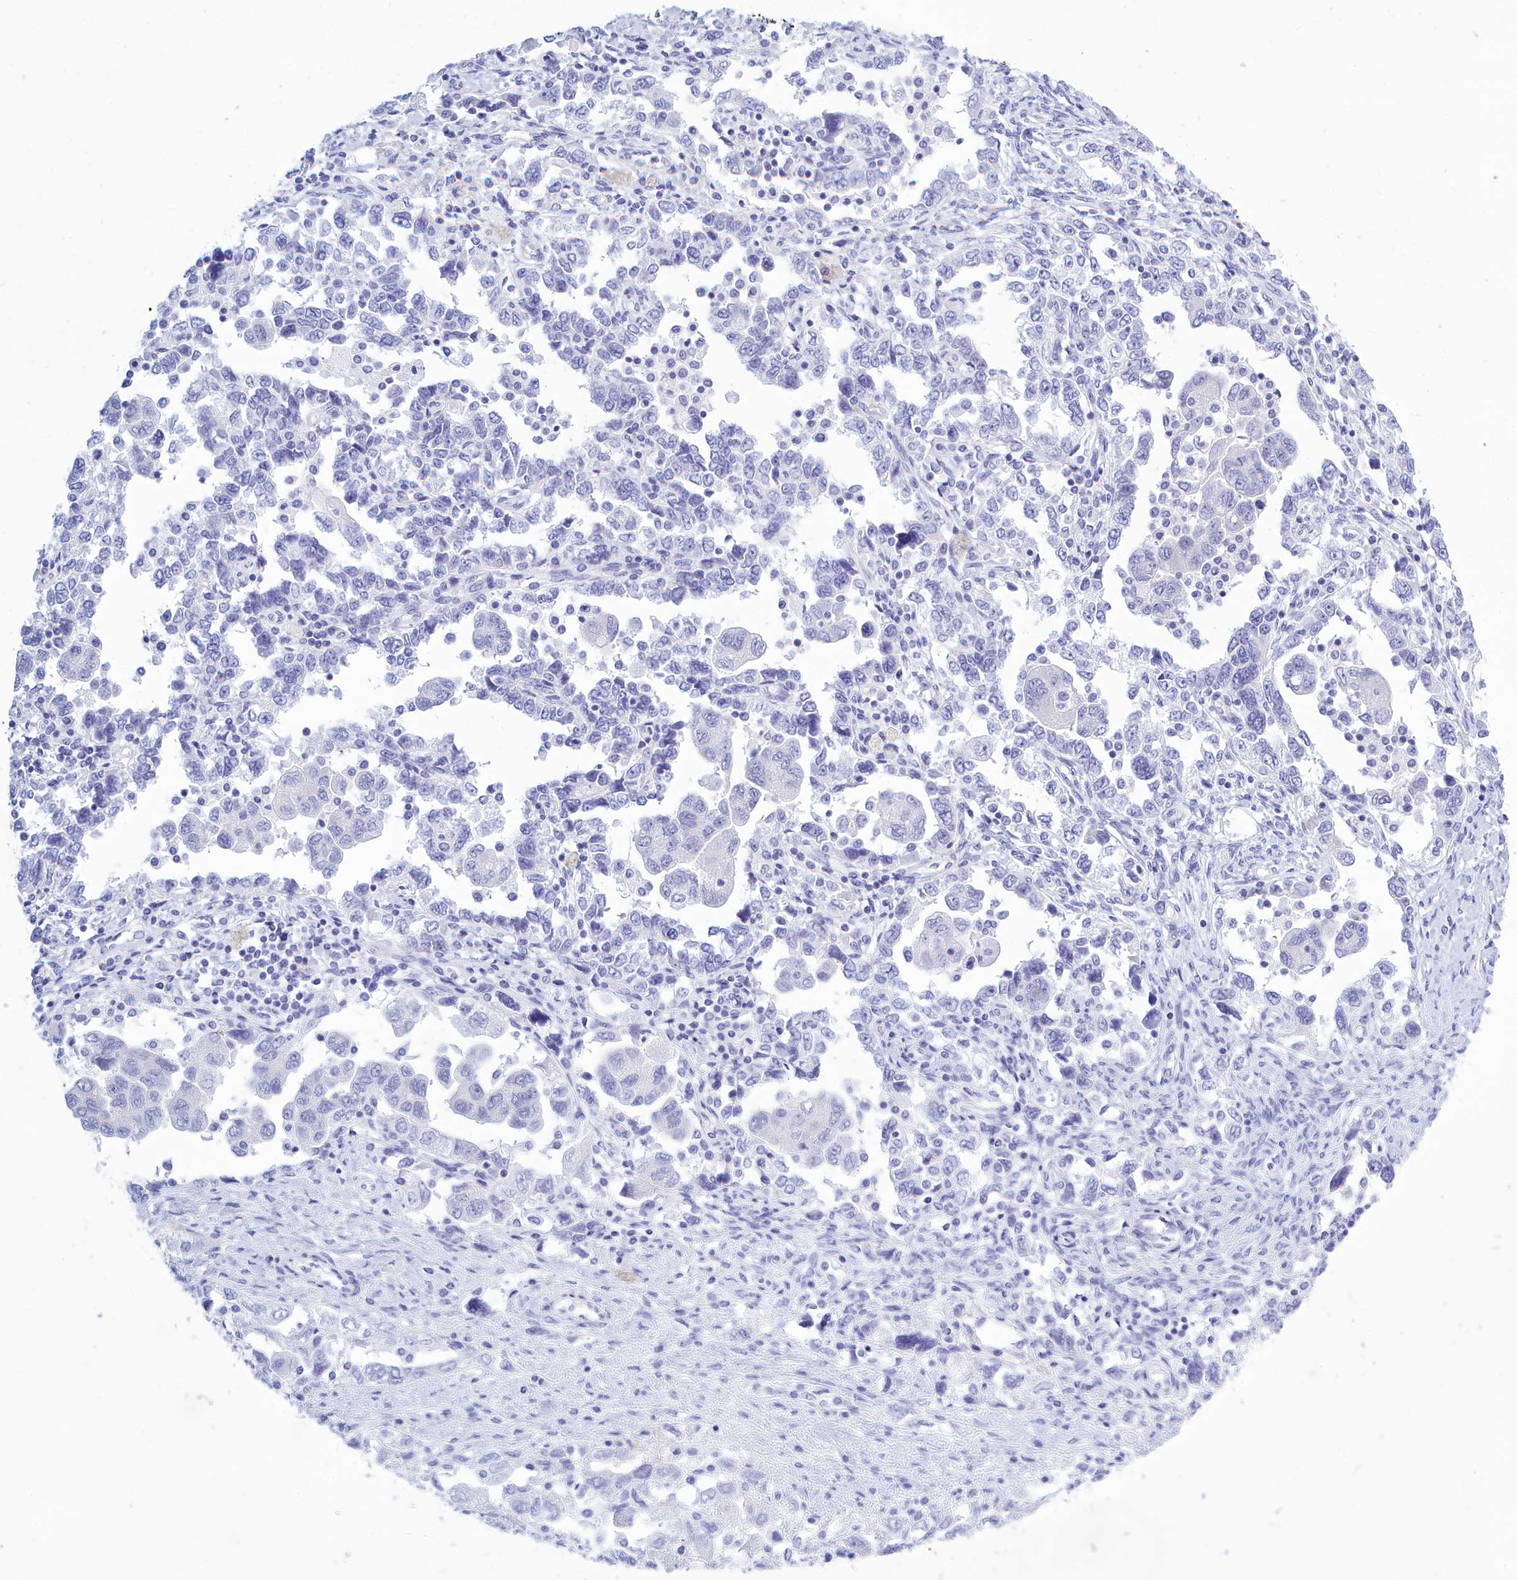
{"staining": {"intensity": "negative", "quantity": "none", "location": "none"}, "tissue": "ovarian cancer", "cell_type": "Tumor cells", "image_type": "cancer", "snomed": [{"axis": "morphology", "description": "Carcinoma, NOS"}, {"axis": "morphology", "description": "Cystadenocarcinoma, serous, NOS"}, {"axis": "topography", "description": "Ovary"}], "caption": "Tumor cells show no significant protein positivity in ovarian serous cystadenocarcinoma. (Immunohistochemistry (ihc), brightfield microscopy, high magnification).", "gene": "TMEM97", "patient": {"sex": "female", "age": 69}}